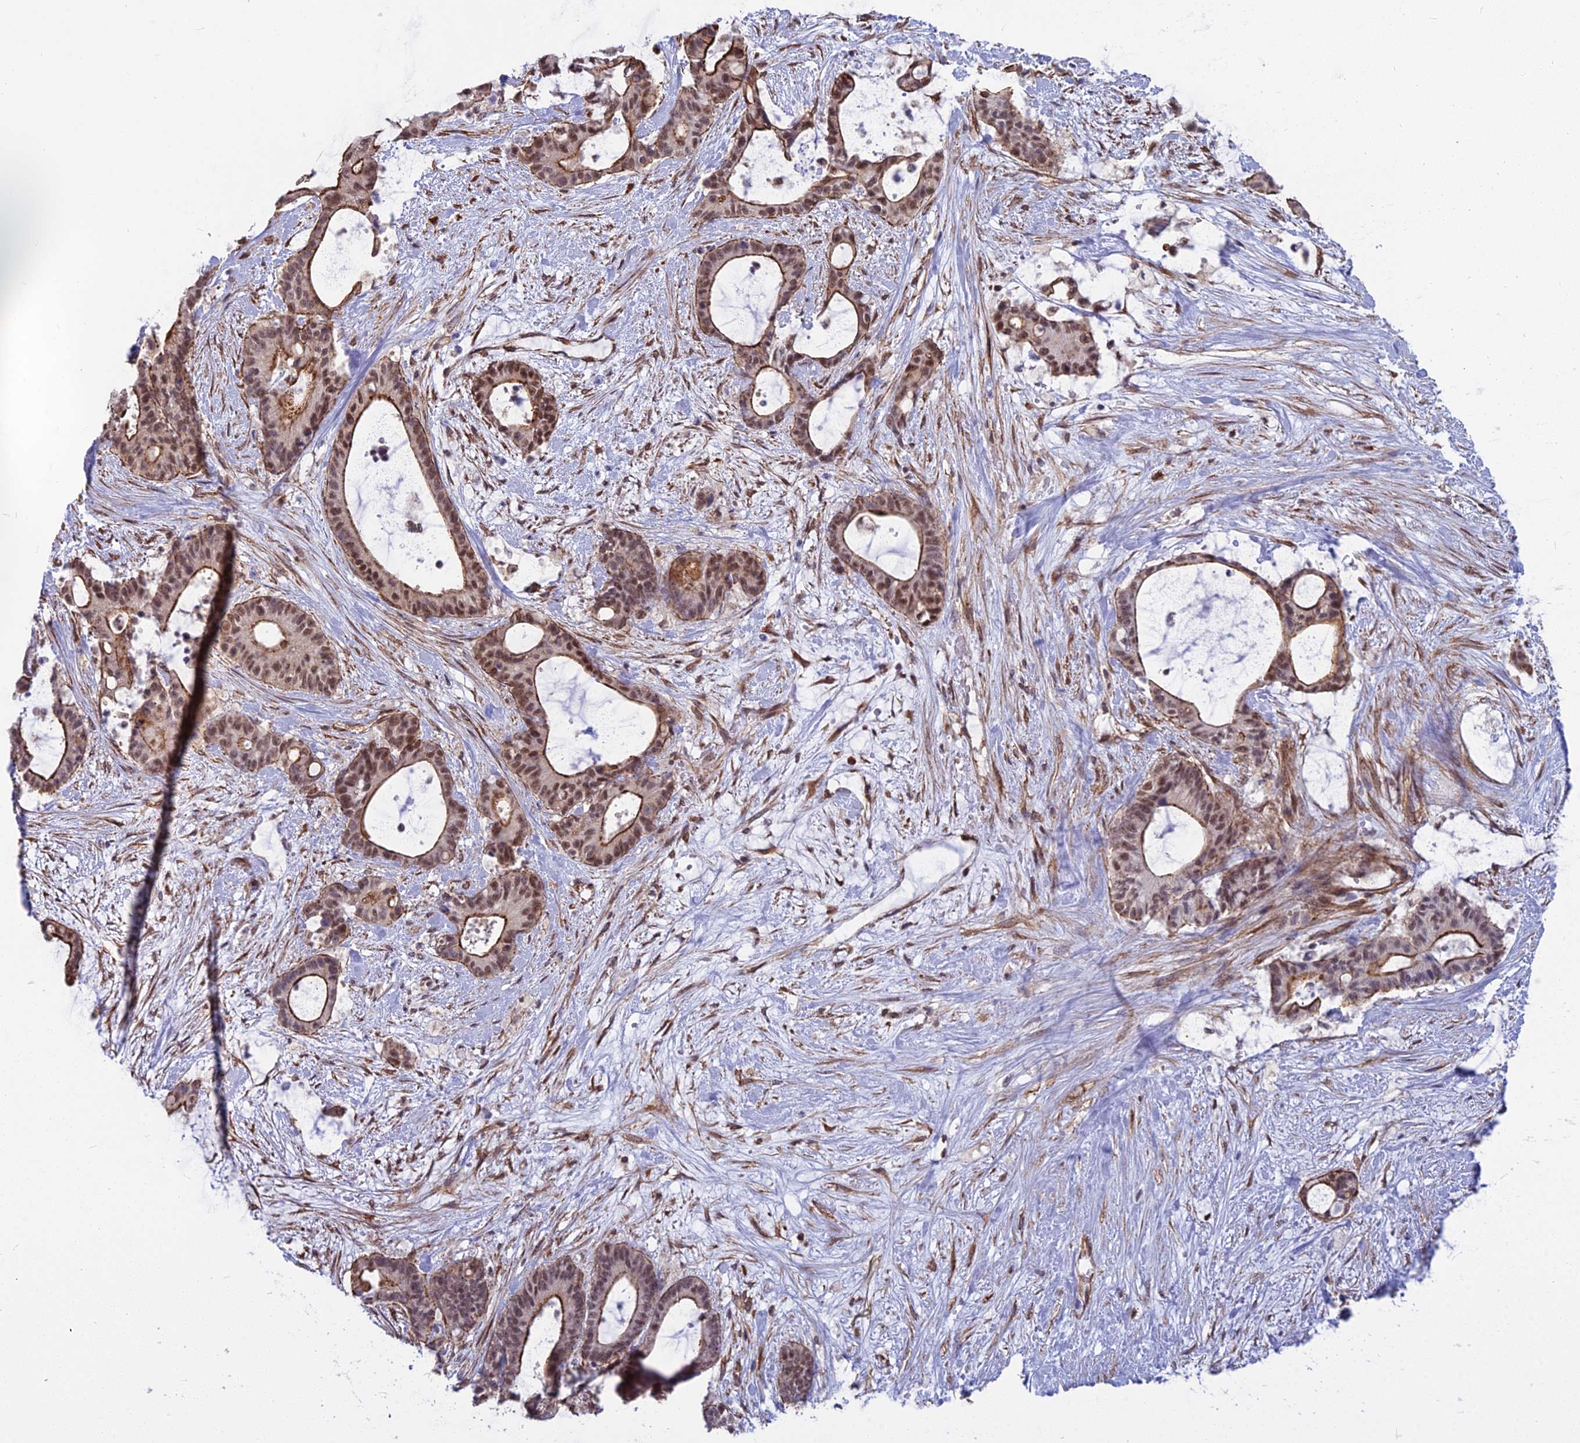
{"staining": {"intensity": "moderate", "quantity": ">75%", "location": "cytoplasmic/membranous,nuclear"}, "tissue": "liver cancer", "cell_type": "Tumor cells", "image_type": "cancer", "snomed": [{"axis": "morphology", "description": "Normal tissue, NOS"}, {"axis": "morphology", "description": "Cholangiocarcinoma"}, {"axis": "topography", "description": "Liver"}, {"axis": "topography", "description": "Peripheral nerve tissue"}], "caption": "Liver cholangiocarcinoma stained with DAB (3,3'-diaminobenzidine) immunohistochemistry reveals medium levels of moderate cytoplasmic/membranous and nuclear positivity in approximately >75% of tumor cells. The staining is performed using DAB (3,3'-diaminobenzidine) brown chromogen to label protein expression. The nuclei are counter-stained blue using hematoxylin.", "gene": "YJU2", "patient": {"sex": "female", "age": 73}}